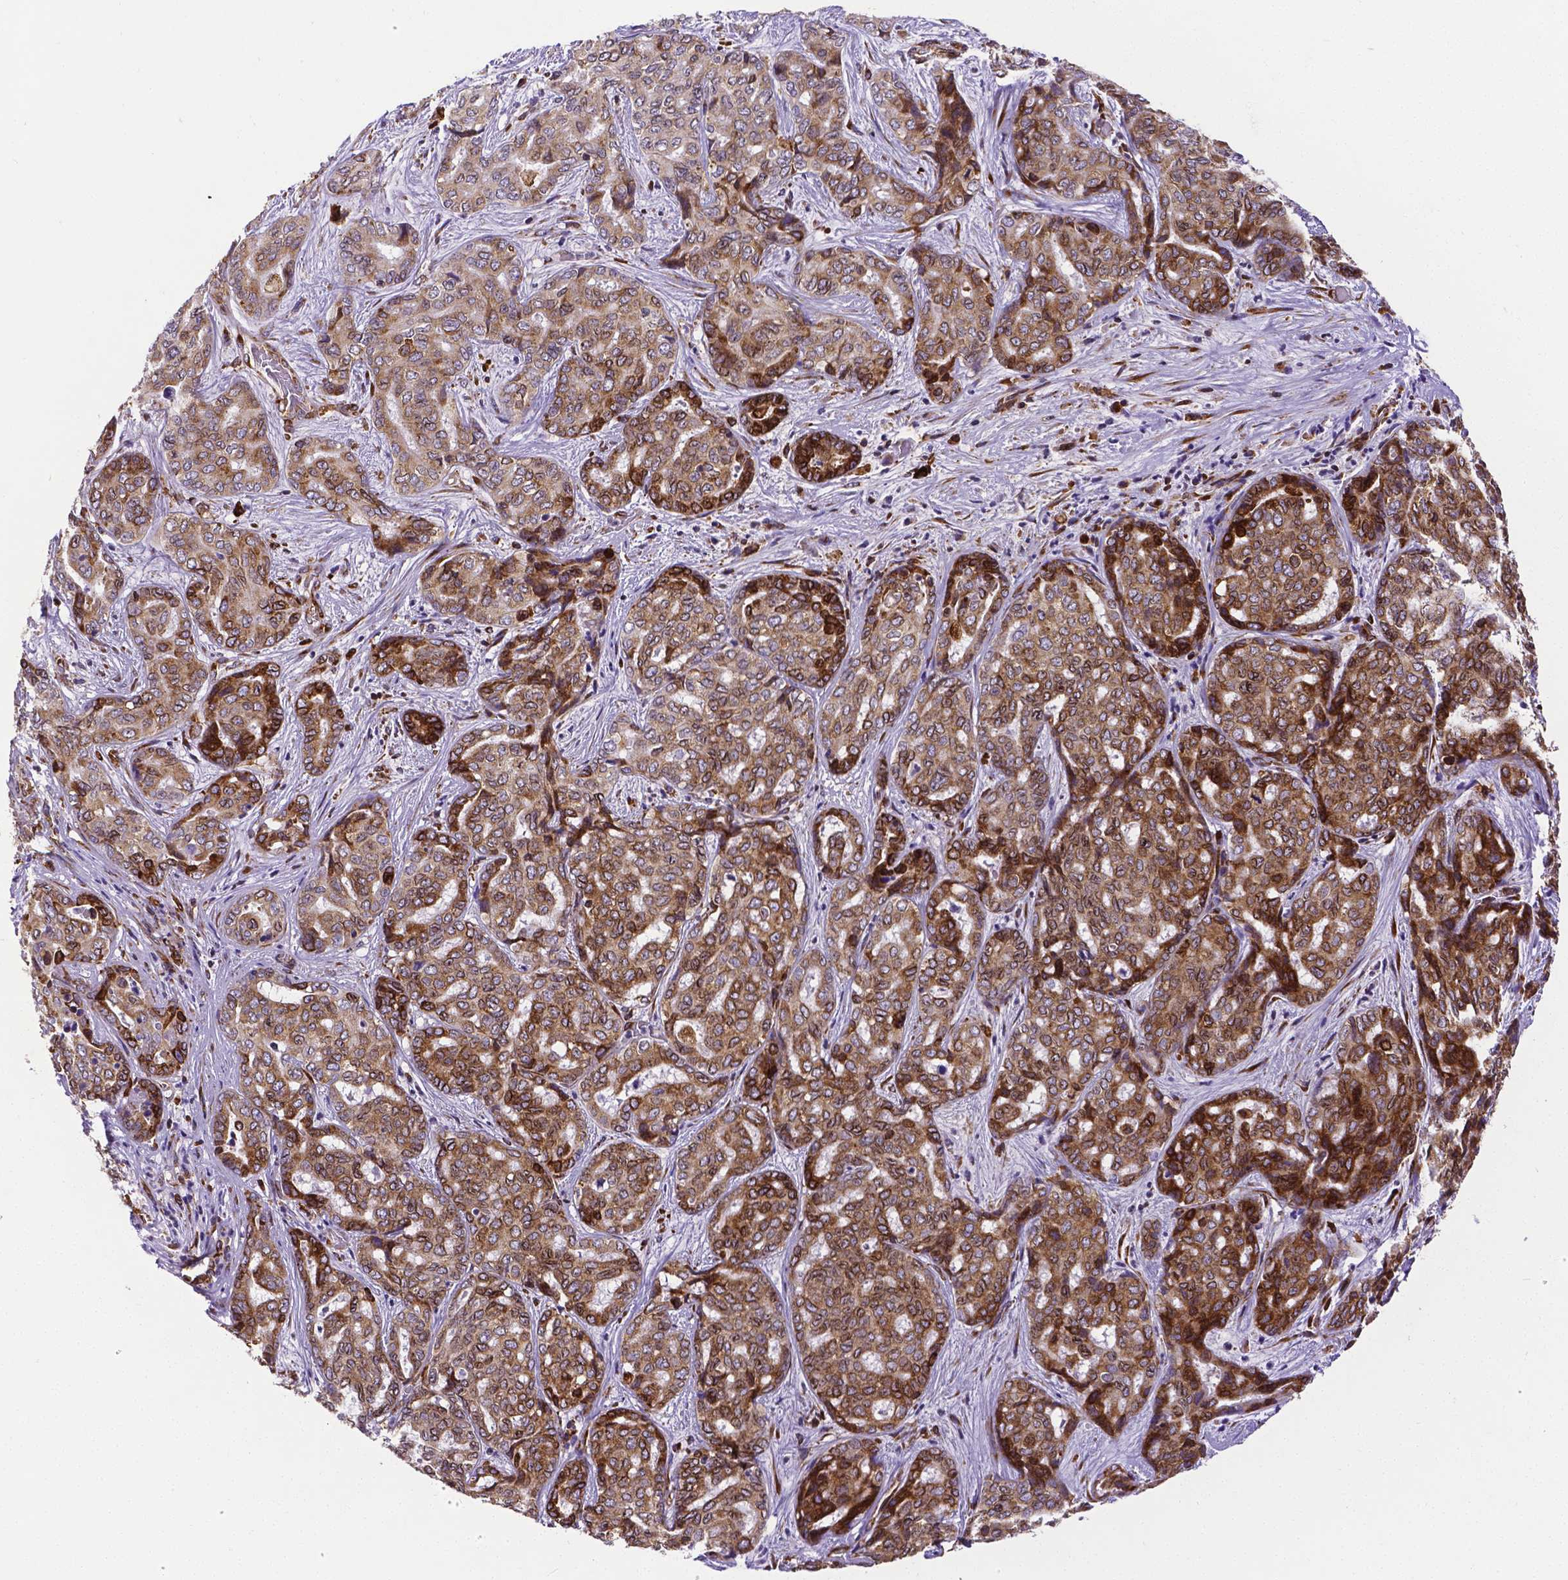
{"staining": {"intensity": "strong", "quantity": "25%-75%", "location": "cytoplasmic/membranous"}, "tissue": "liver cancer", "cell_type": "Tumor cells", "image_type": "cancer", "snomed": [{"axis": "morphology", "description": "Cholangiocarcinoma"}, {"axis": "topography", "description": "Liver"}], "caption": "Tumor cells reveal high levels of strong cytoplasmic/membranous staining in approximately 25%-75% of cells in human liver cholangiocarcinoma.", "gene": "MTDH", "patient": {"sex": "female", "age": 64}}